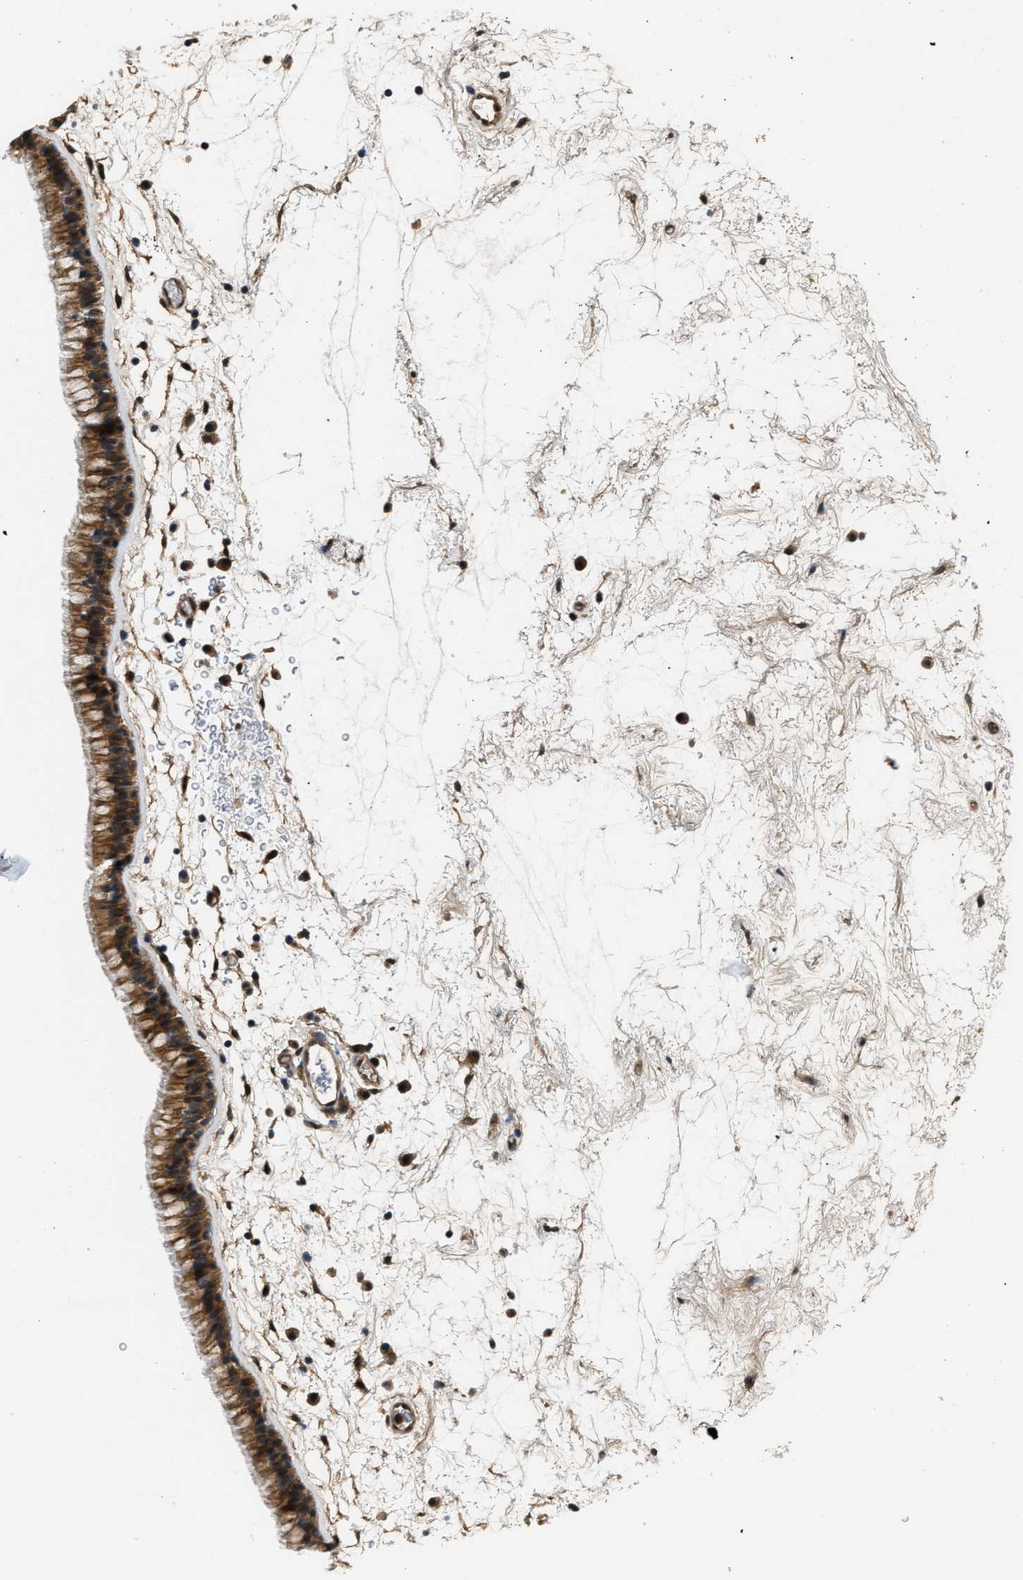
{"staining": {"intensity": "moderate", "quantity": ">75%", "location": "cytoplasmic/membranous"}, "tissue": "nasopharynx", "cell_type": "Respiratory epithelial cells", "image_type": "normal", "snomed": [{"axis": "morphology", "description": "Normal tissue, NOS"}, {"axis": "morphology", "description": "Inflammation, NOS"}, {"axis": "topography", "description": "Nasopharynx"}], "caption": "Immunohistochemical staining of normal nasopharynx displays medium levels of moderate cytoplasmic/membranous positivity in approximately >75% of respiratory epithelial cells. (Brightfield microscopy of DAB IHC at high magnification).", "gene": "COPS2", "patient": {"sex": "male", "age": 48}}